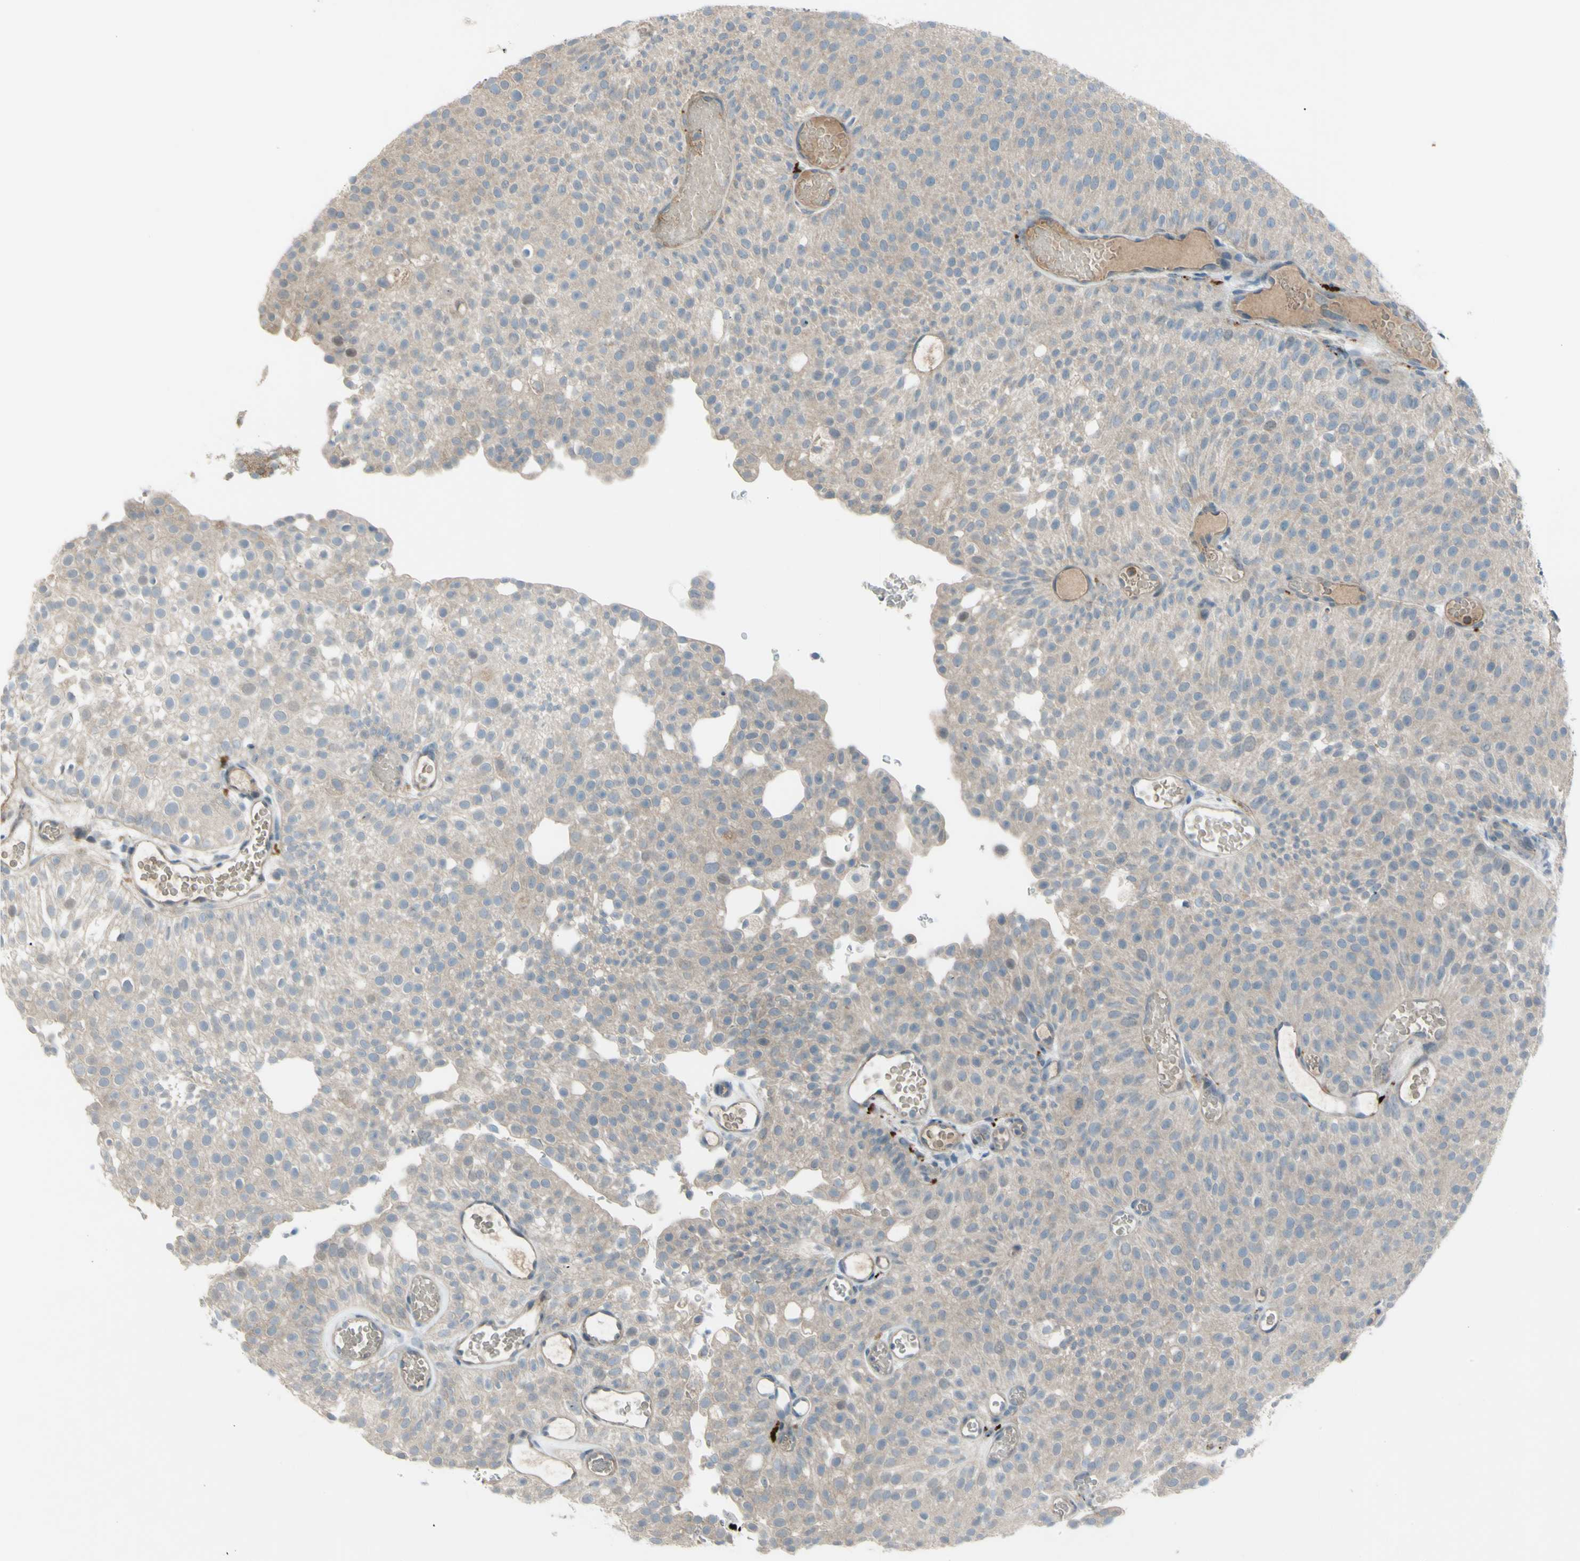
{"staining": {"intensity": "weak", "quantity": ">75%", "location": "cytoplasmic/membranous"}, "tissue": "urothelial cancer", "cell_type": "Tumor cells", "image_type": "cancer", "snomed": [{"axis": "morphology", "description": "Urothelial carcinoma, Low grade"}, {"axis": "topography", "description": "Urinary bladder"}], "caption": "This micrograph displays IHC staining of human urothelial cancer, with low weak cytoplasmic/membranous expression in about >75% of tumor cells.", "gene": "AFP", "patient": {"sex": "male", "age": 78}}